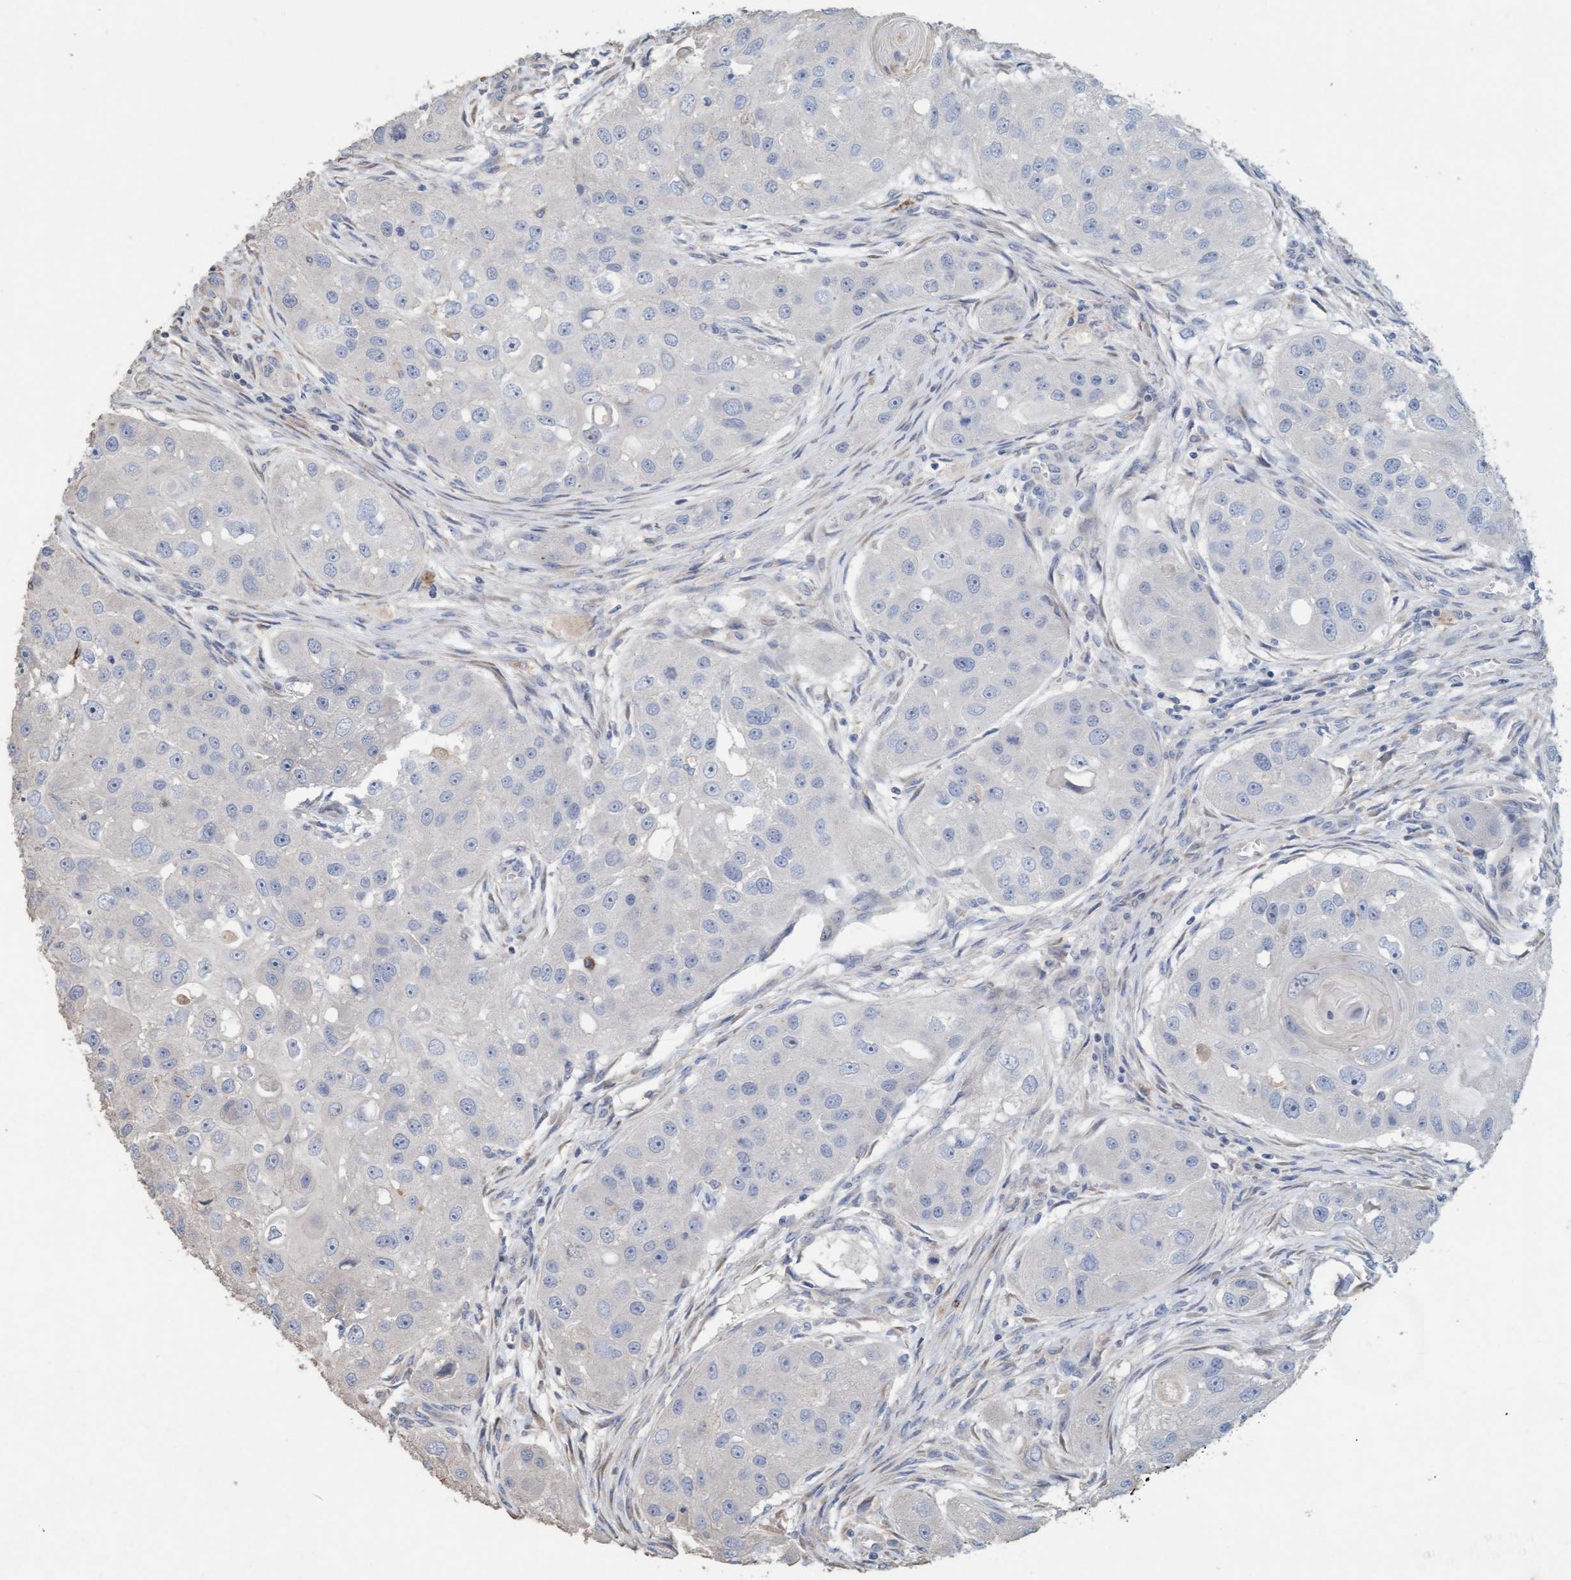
{"staining": {"intensity": "negative", "quantity": "none", "location": "none"}, "tissue": "head and neck cancer", "cell_type": "Tumor cells", "image_type": "cancer", "snomed": [{"axis": "morphology", "description": "Normal tissue, NOS"}, {"axis": "morphology", "description": "Squamous cell carcinoma, NOS"}, {"axis": "topography", "description": "Skeletal muscle"}, {"axis": "topography", "description": "Head-Neck"}], "caption": "Tumor cells show no significant protein positivity in squamous cell carcinoma (head and neck).", "gene": "LONRF1", "patient": {"sex": "male", "age": 51}}